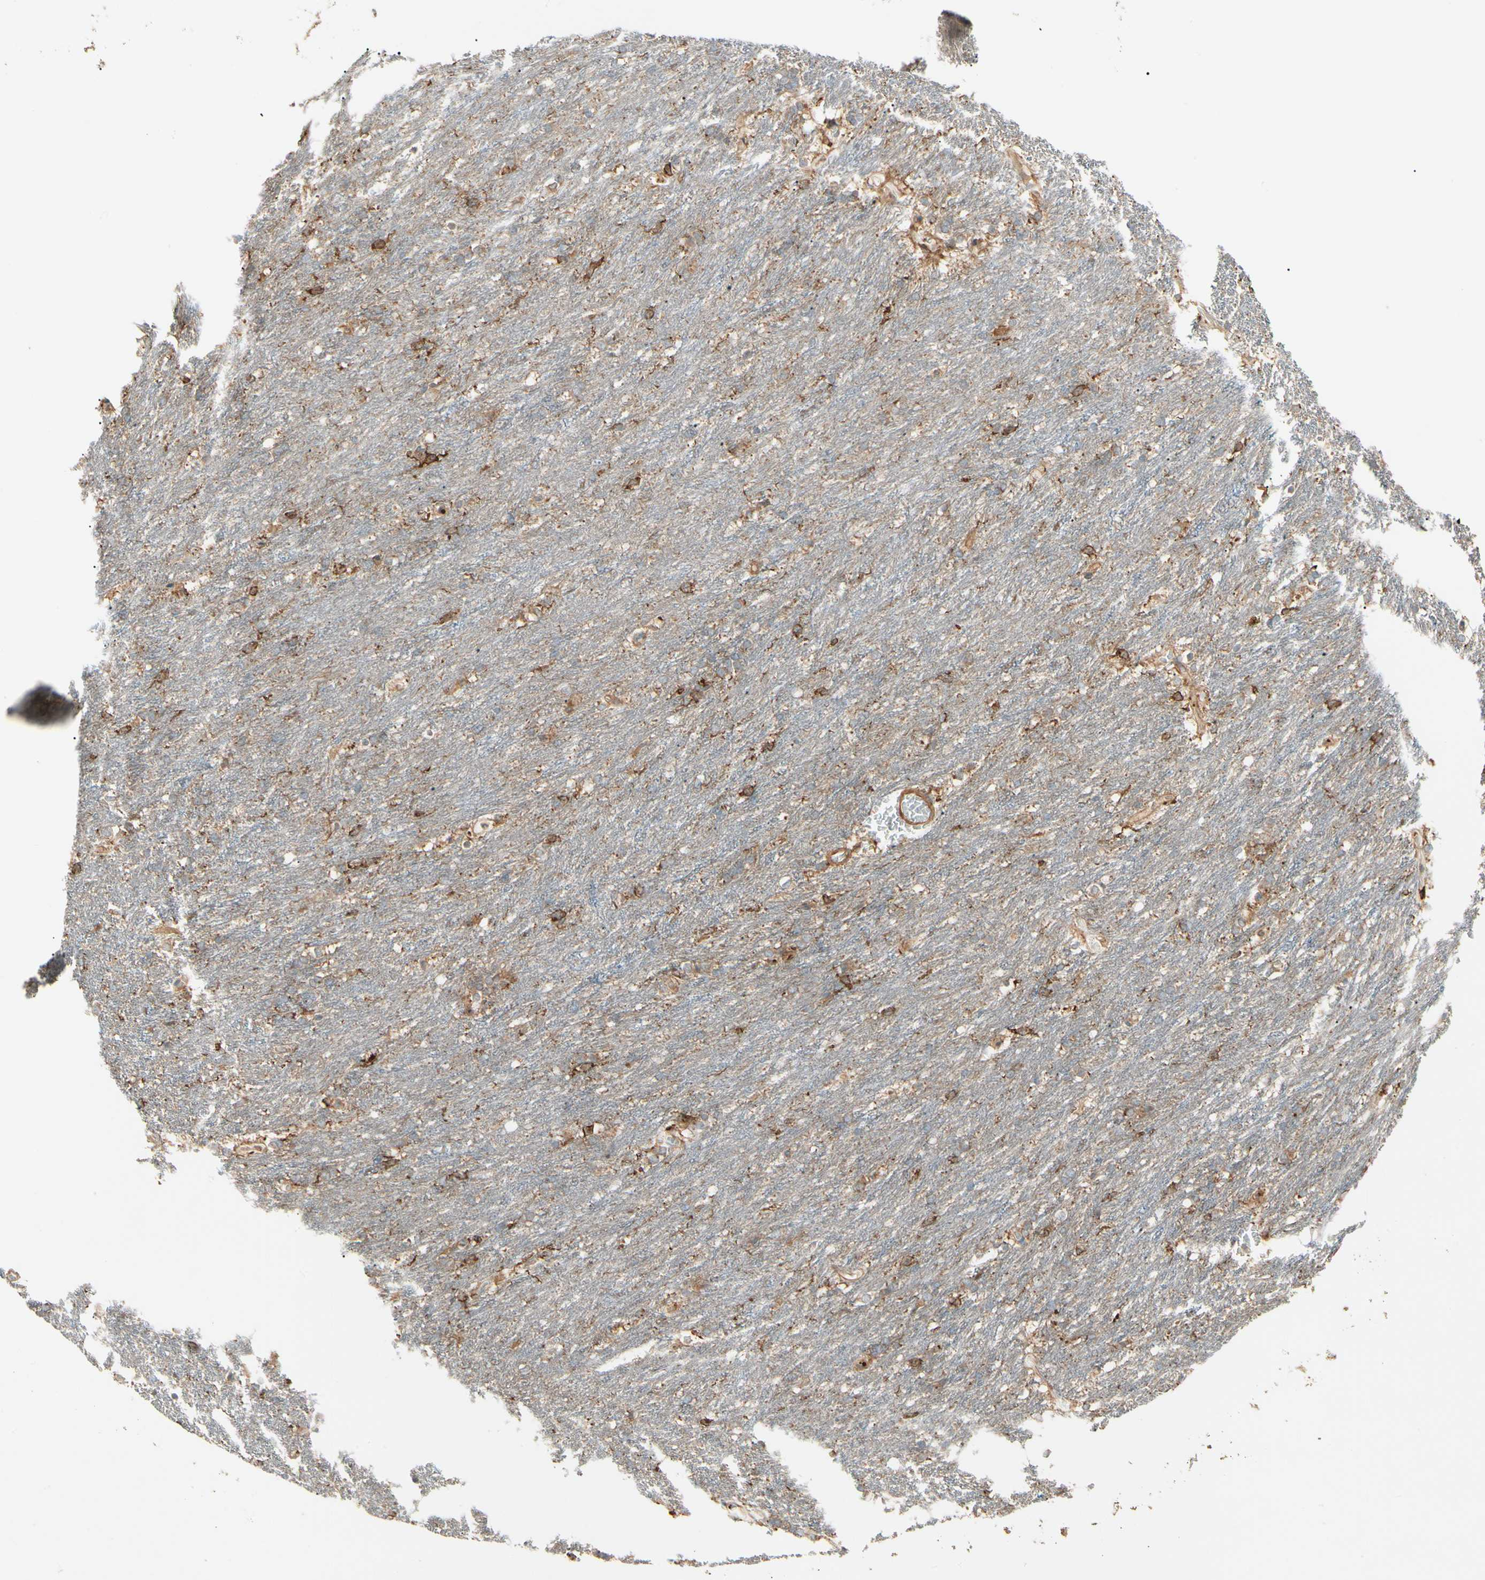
{"staining": {"intensity": "moderate", "quantity": ">75%", "location": "cytoplasmic/membranous"}, "tissue": "caudate", "cell_type": "Glial cells", "image_type": "normal", "snomed": [{"axis": "morphology", "description": "Normal tissue, NOS"}, {"axis": "topography", "description": "Lateral ventricle wall"}], "caption": "Immunohistochemistry (IHC) image of normal caudate: caudate stained using immunohistochemistry (IHC) demonstrates medium levels of moderate protein expression localized specifically in the cytoplasmic/membranous of glial cells, appearing as a cytoplasmic/membranous brown color.", "gene": "ARPC2", "patient": {"sex": "female", "age": 19}}